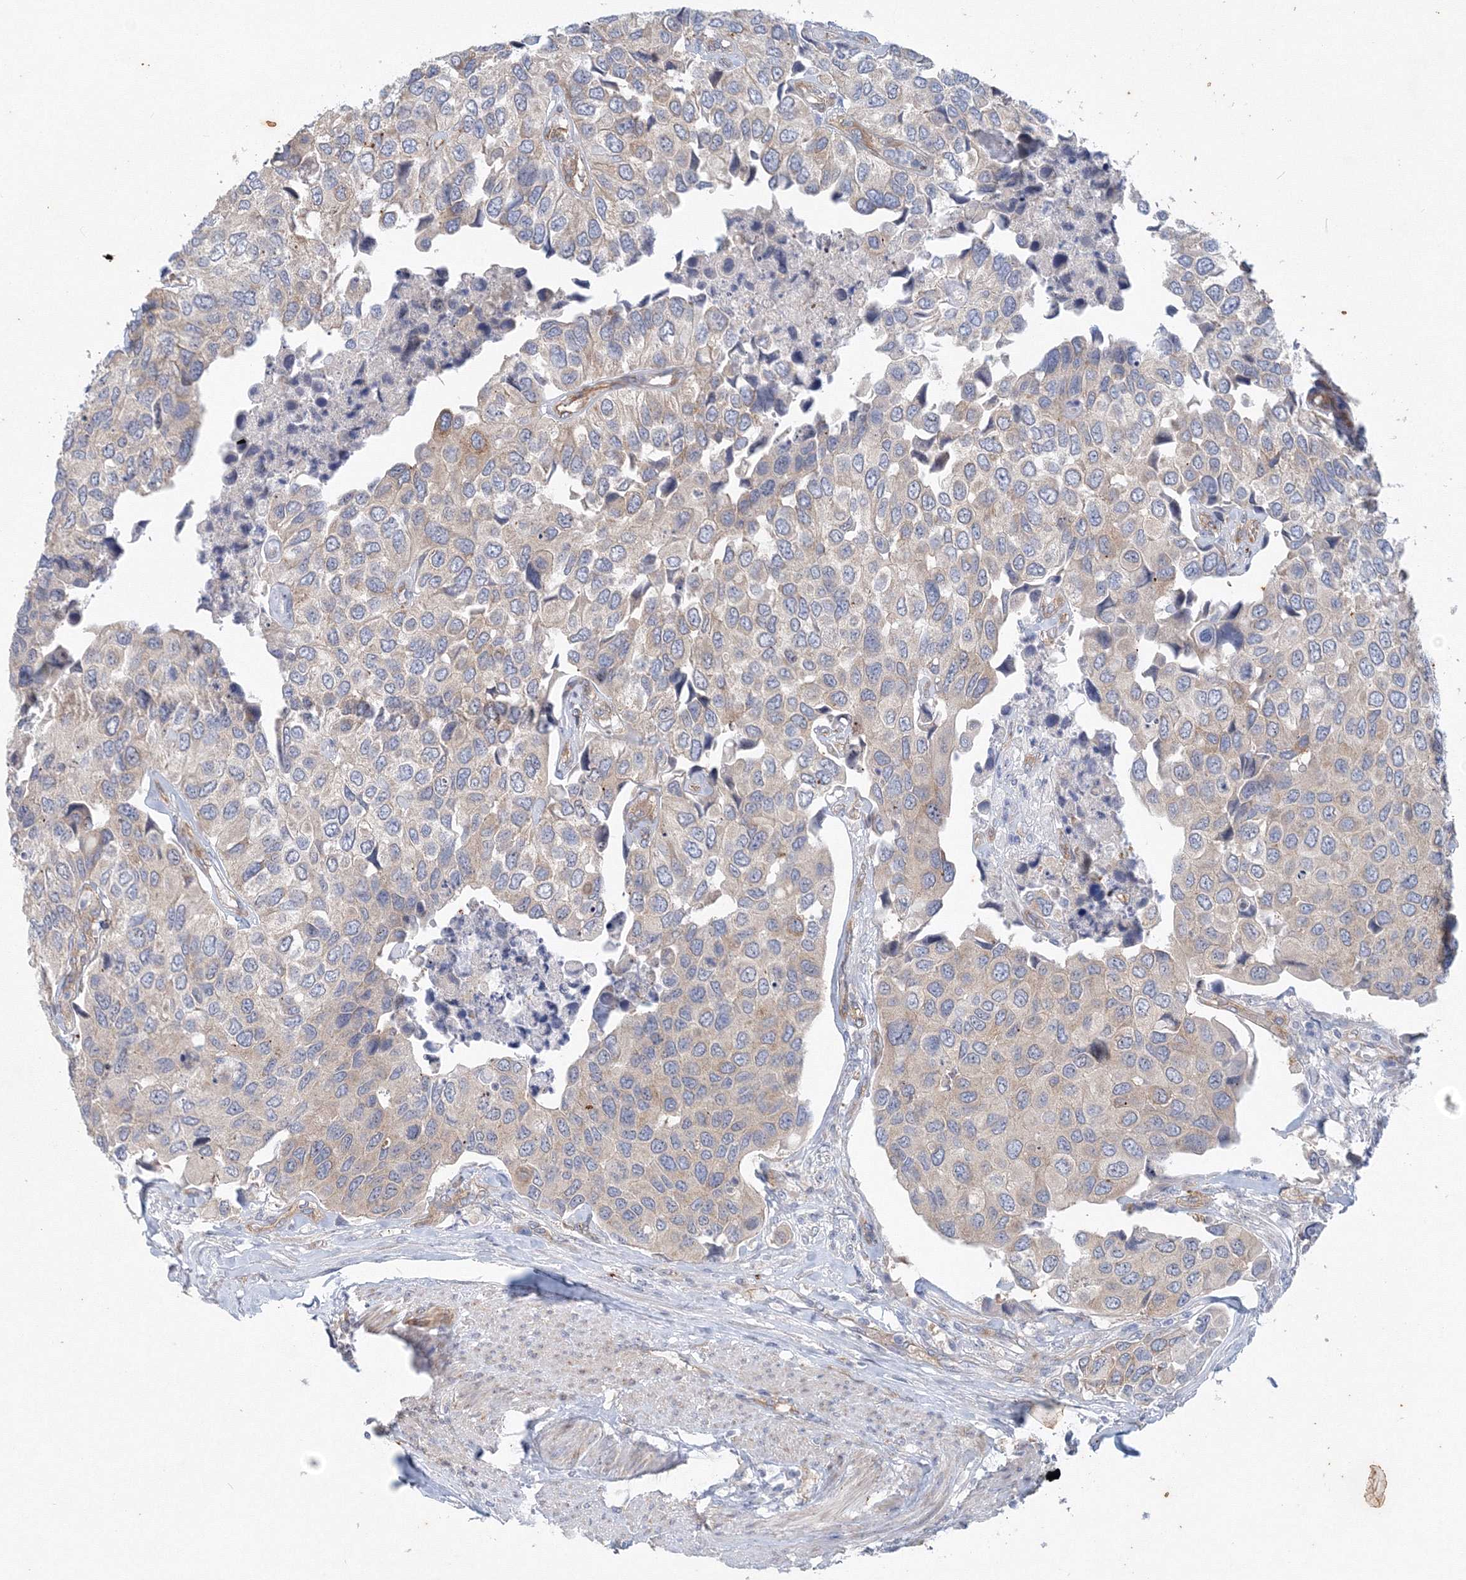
{"staining": {"intensity": "weak", "quantity": "<25%", "location": "cytoplasmic/membranous"}, "tissue": "urothelial cancer", "cell_type": "Tumor cells", "image_type": "cancer", "snomed": [{"axis": "morphology", "description": "Urothelial carcinoma, High grade"}, {"axis": "topography", "description": "Urinary bladder"}], "caption": "IHC of human urothelial carcinoma (high-grade) exhibits no staining in tumor cells.", "gene": "TANC1", "patient": {"sex": "male", "age": 74}}